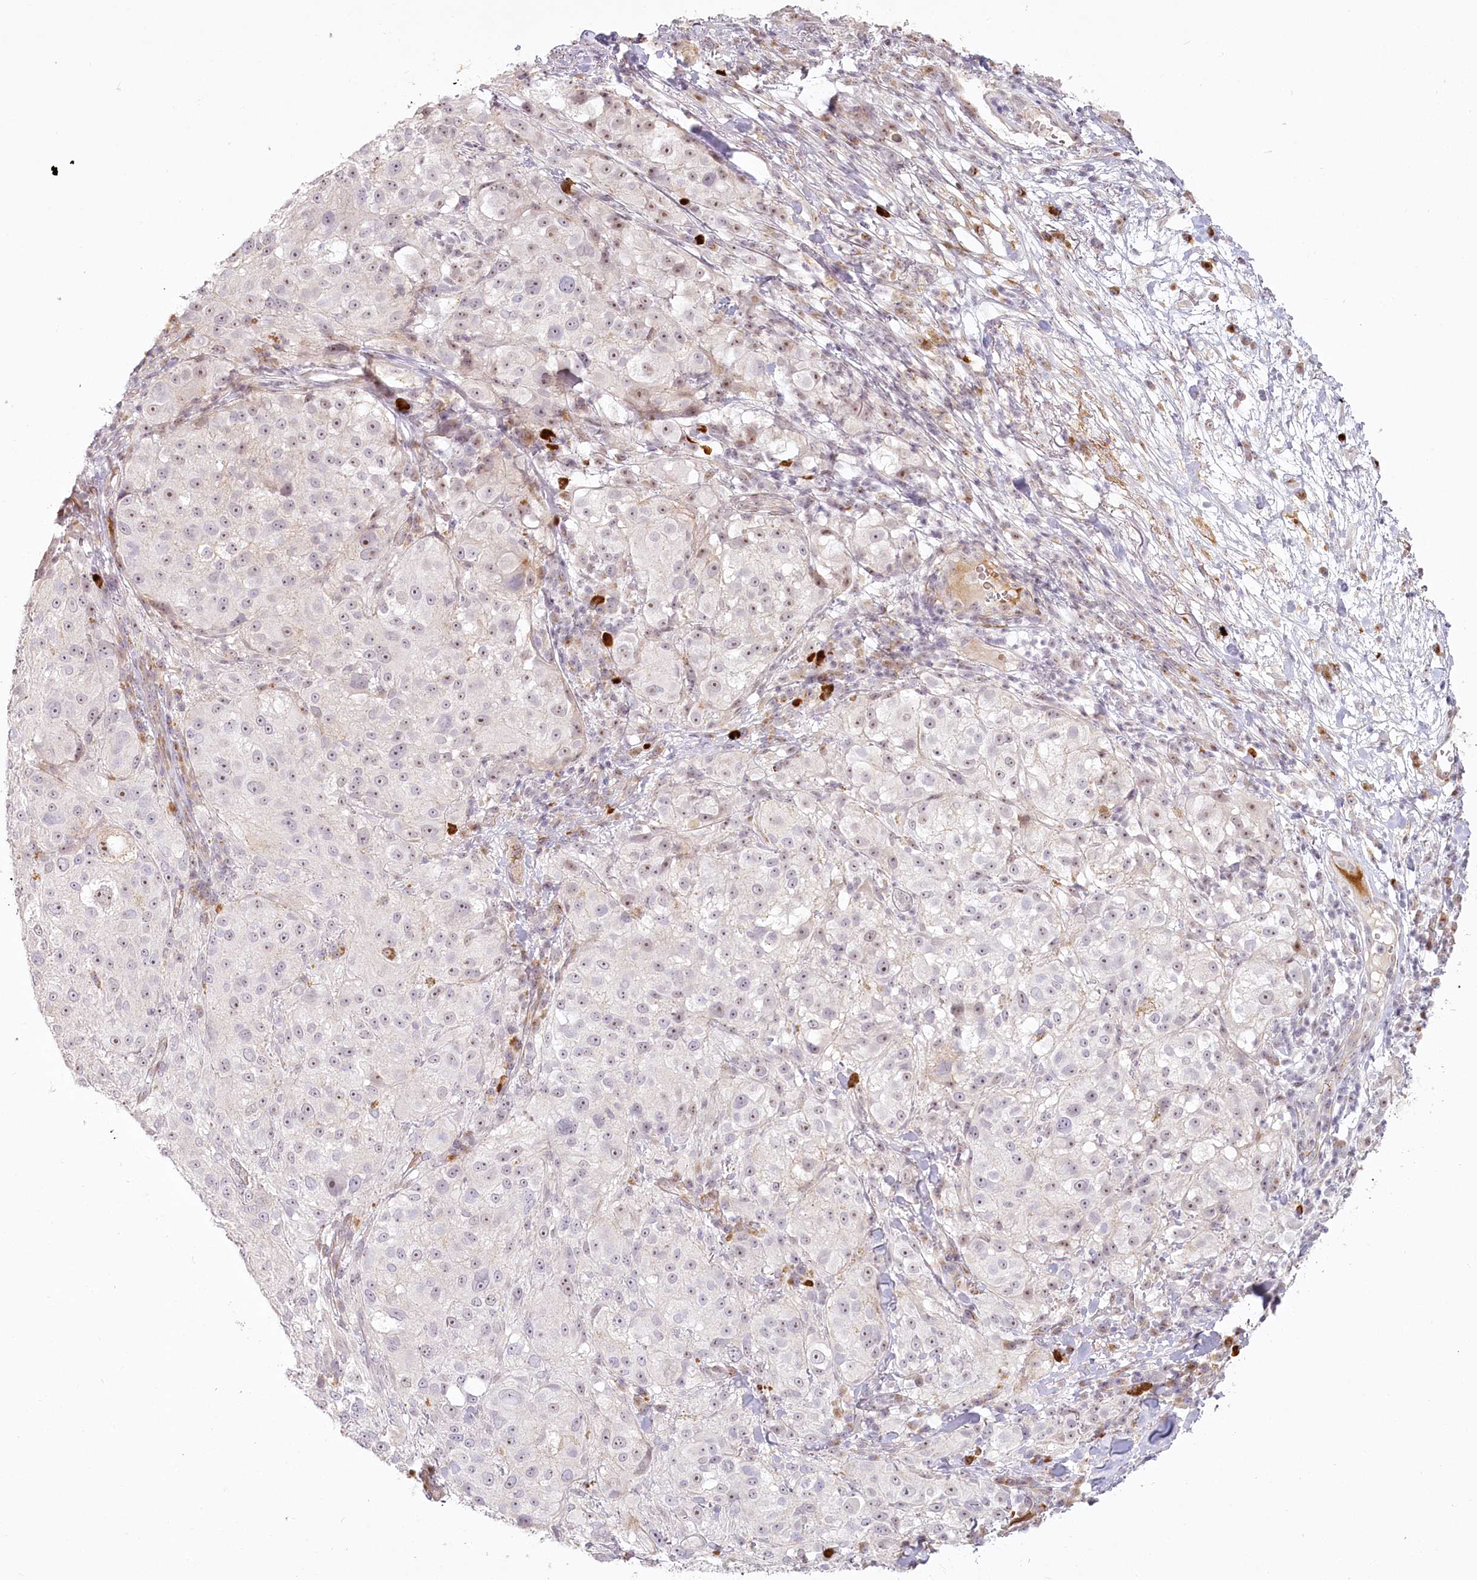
{"staining": {"intensity": "negative", "quantity": "none", "location": "none"}, "tissue": "melanoma", "cell_type": "Tumor cells", "image_type": "cancer", "snomed": [{"axis": "morphology", "description": "Necrosis, NOS"}, {"axis": "morphology", "description": "Malignant melanoma, NOS"}, {"axis": "topography", "description": "Skin"}], "caption": "Immunohistochemistry image of human malignant melanoma stained for a protein (brown), which displays no expression in tumor cells.", "gene": "EXOSC7", "patient": {"sex": "female", "age": 87}}